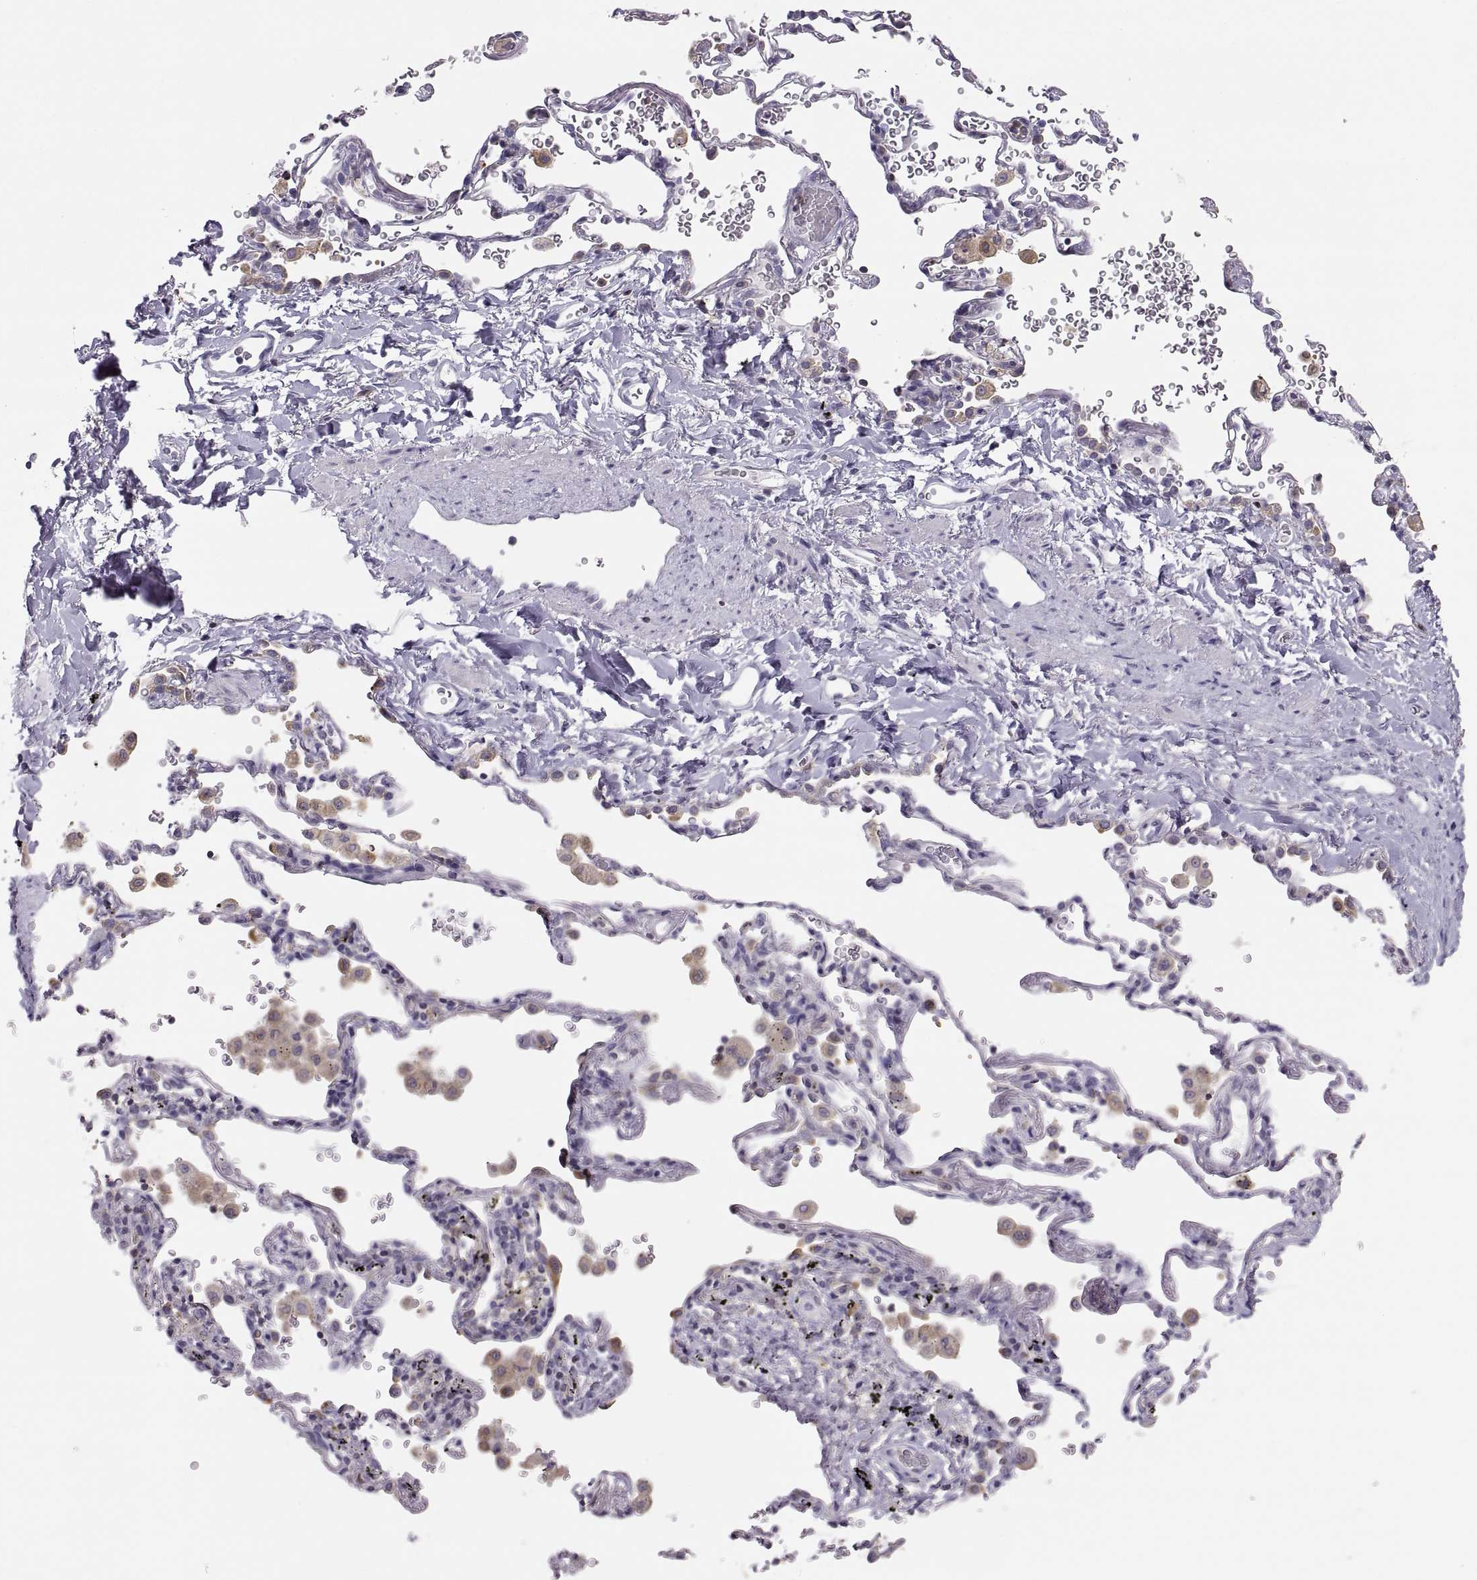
{"staining": {"intensity": "negative", "quantity": "none", "location": "none"}, "tissue": "soft tissue", "cell_type": "Chondrocytes", "image_type": "normal", "snomed": [{"axis": "morphology", "description": "Normal tissue, NOS"}, {"axis": "morphology", "description": "Adenocarcinoma, NOS"}, {"axis": "topography", "description": "Cartilage tissue"}, {"axis": "topography", "description": "Lung"}], "caption": "An image of human soft tissue is negative for staining in chondrocytes. (Stains: DAB IHC with hematoxylin counter stain, Microscopy: brightfield microscopy at high magnification).", "gene": "ERO1A", "patient": {"sex": "male", "age": 59}}